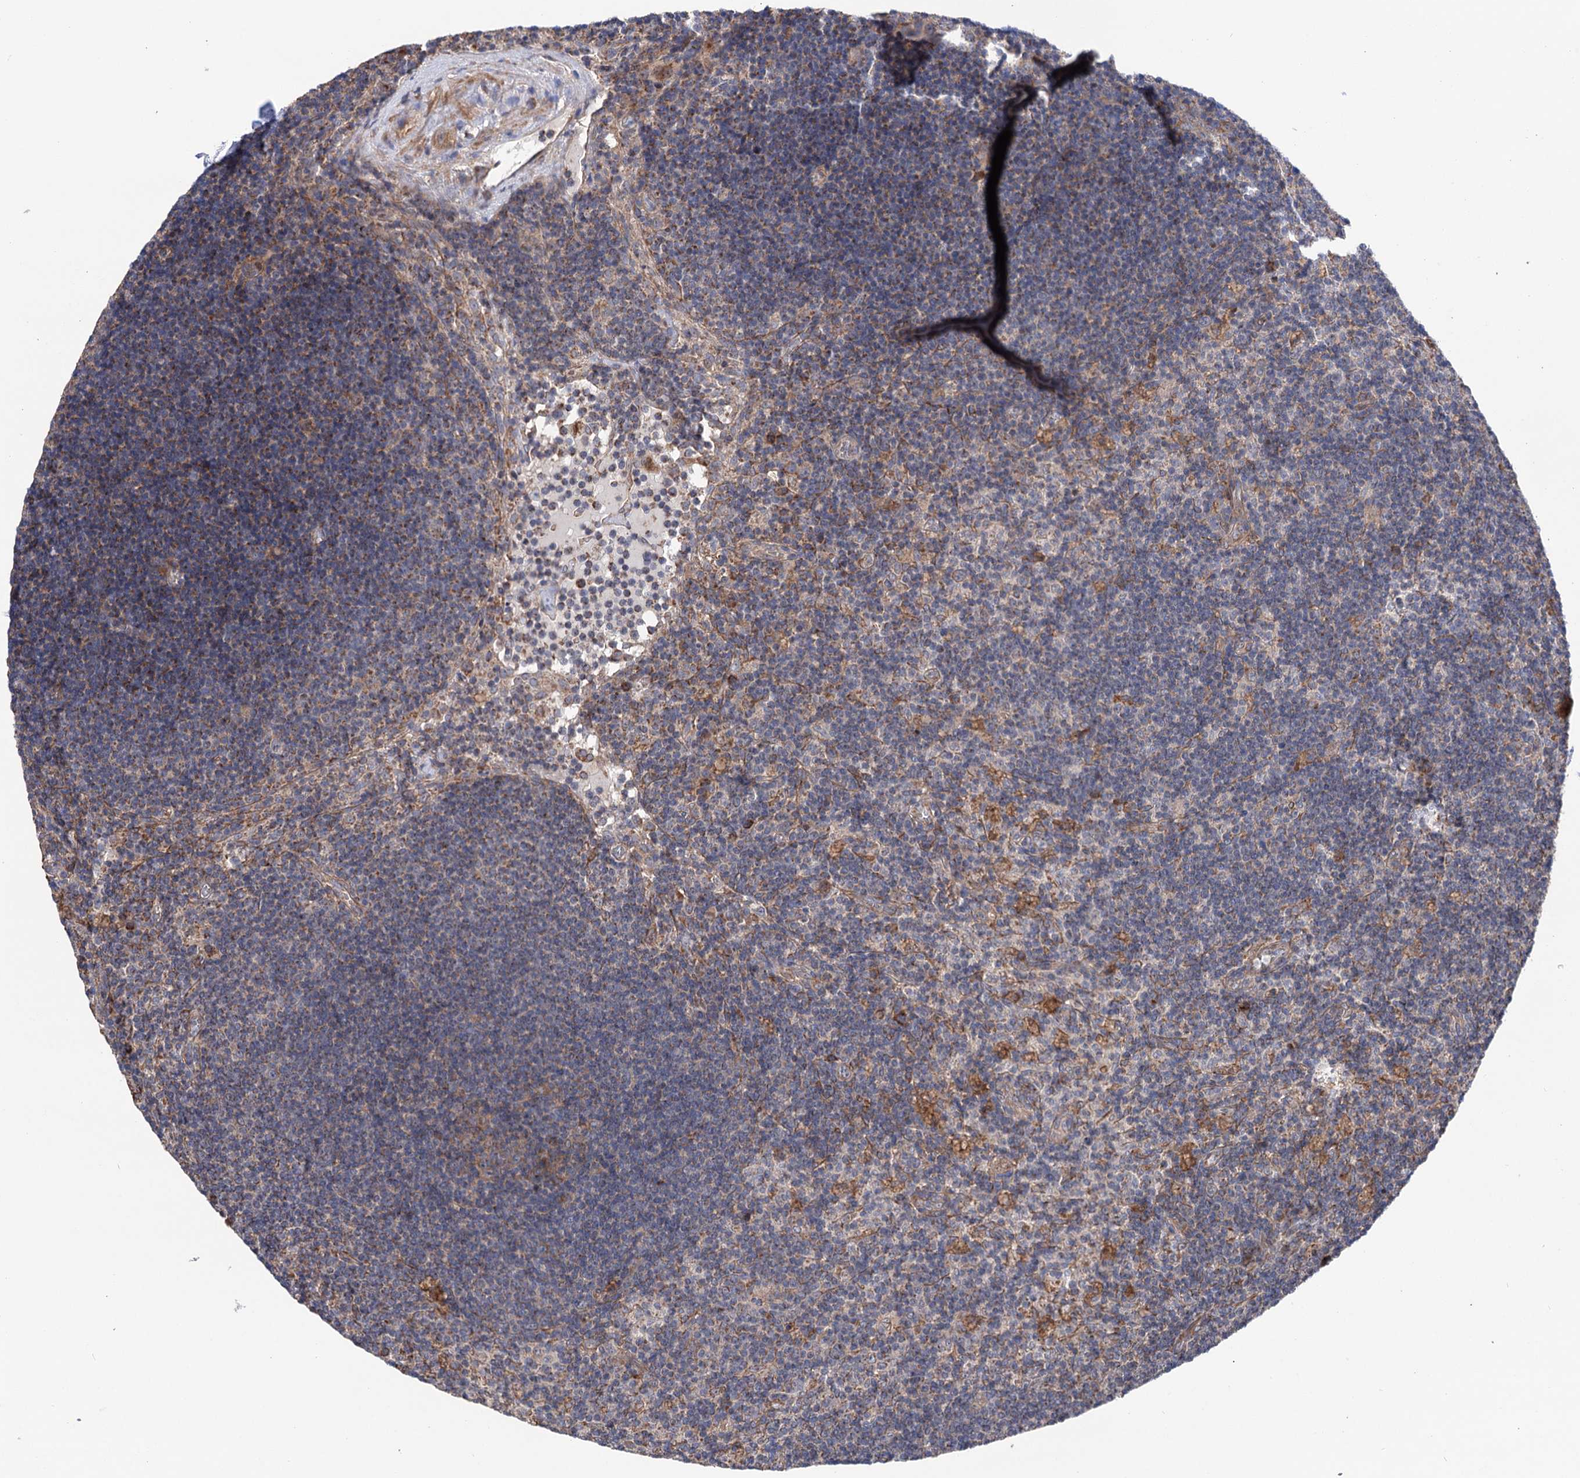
{"staining": {"intensity": "weak", "quantity": "25%-75%", "location": "cytoplasmic/membranous"}, "tissue": "lymph node", "cell_type": "Germinal center cells", "image_type": "normal", "snomed": [{"axis": "morphology", "description": "Normal tissue, NOS"}, {"axis": "topography", "description": "Lymph node"}], "caption": "An immunohistochemistry (IHC) photomicrograph of normal tissue is shown. Protein staining in brown shows weak cytoplasmic/membranous positivity in lymph node within germinal center cells.", "gene": "SUCLA2", "patient": {"sex": "male", "age": 69}}